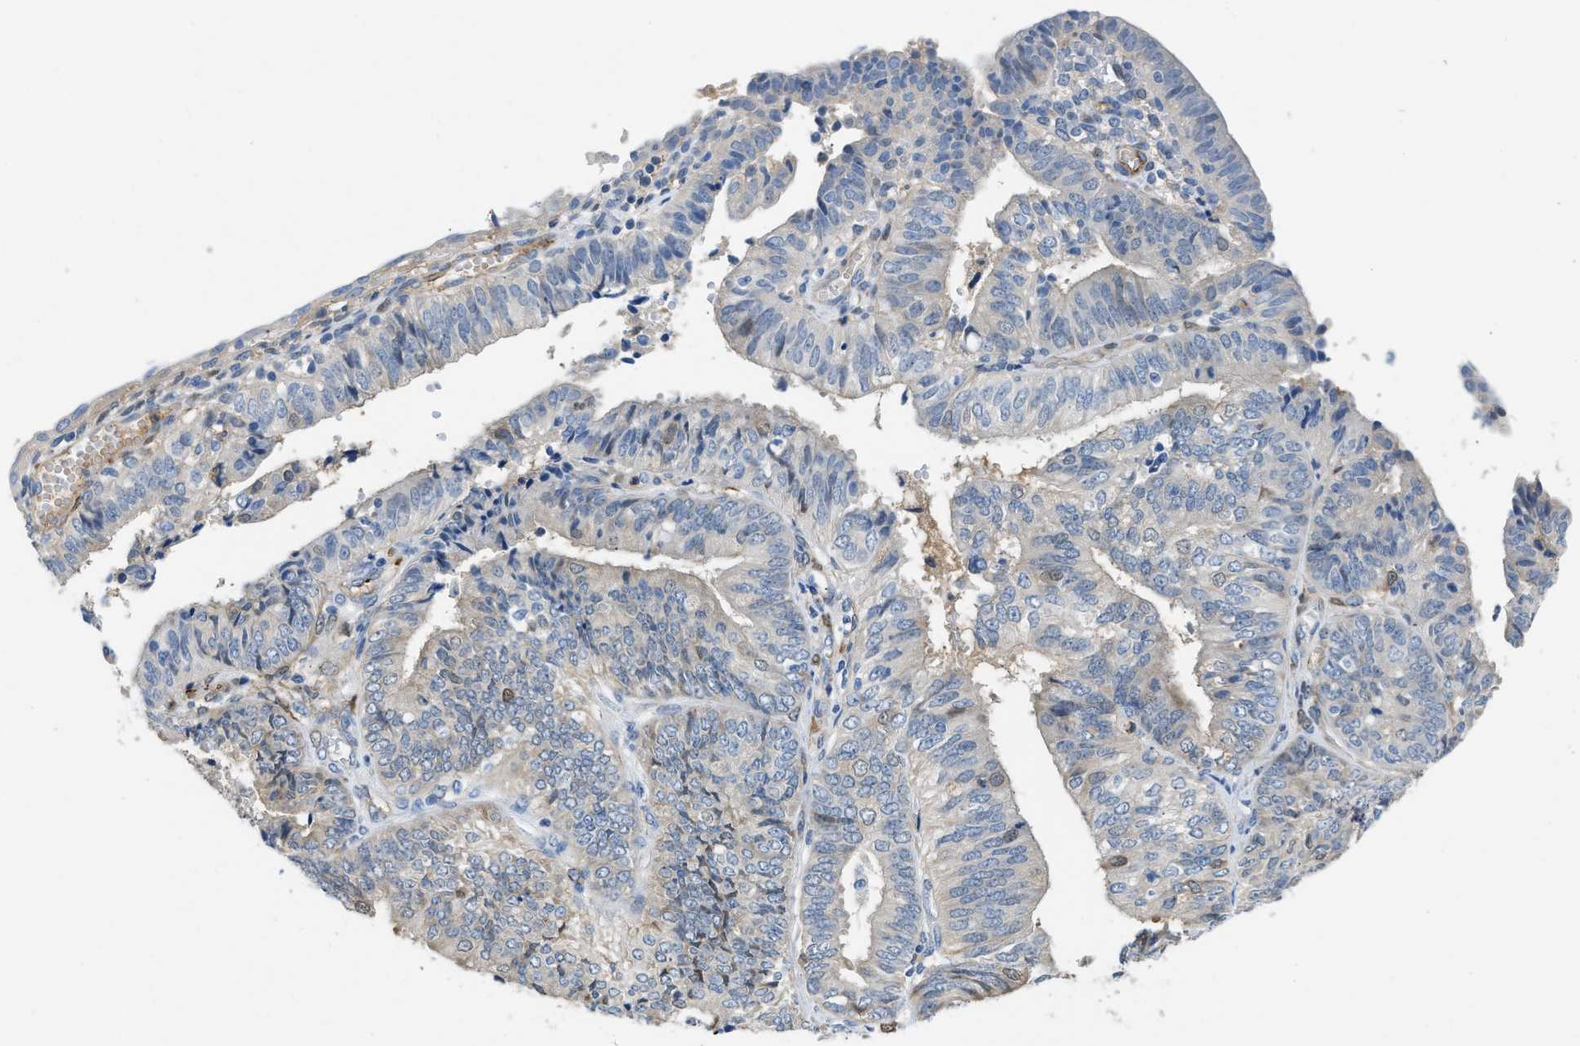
{"staining": {"intensity": "weak", "quantity": "<25%", "location": "cytoplasmic/membranous,nuclear"}, "tissue": "endometrial cancer", "cell_type": "Tumor cells", "image_type": "cancer", "snomed": [{"axis": "morphology", "description": "Adenocarcinoma, NOS"}, {"axis": "topography", "description": "Endometrium"}], "caption": "DAB immunohistochemical staining of human endometrial adenocarcinoma exhibits no significant expression in tumor cells.", "gene": "SPEG", "patient": {"sex": "female", "age": 58}}